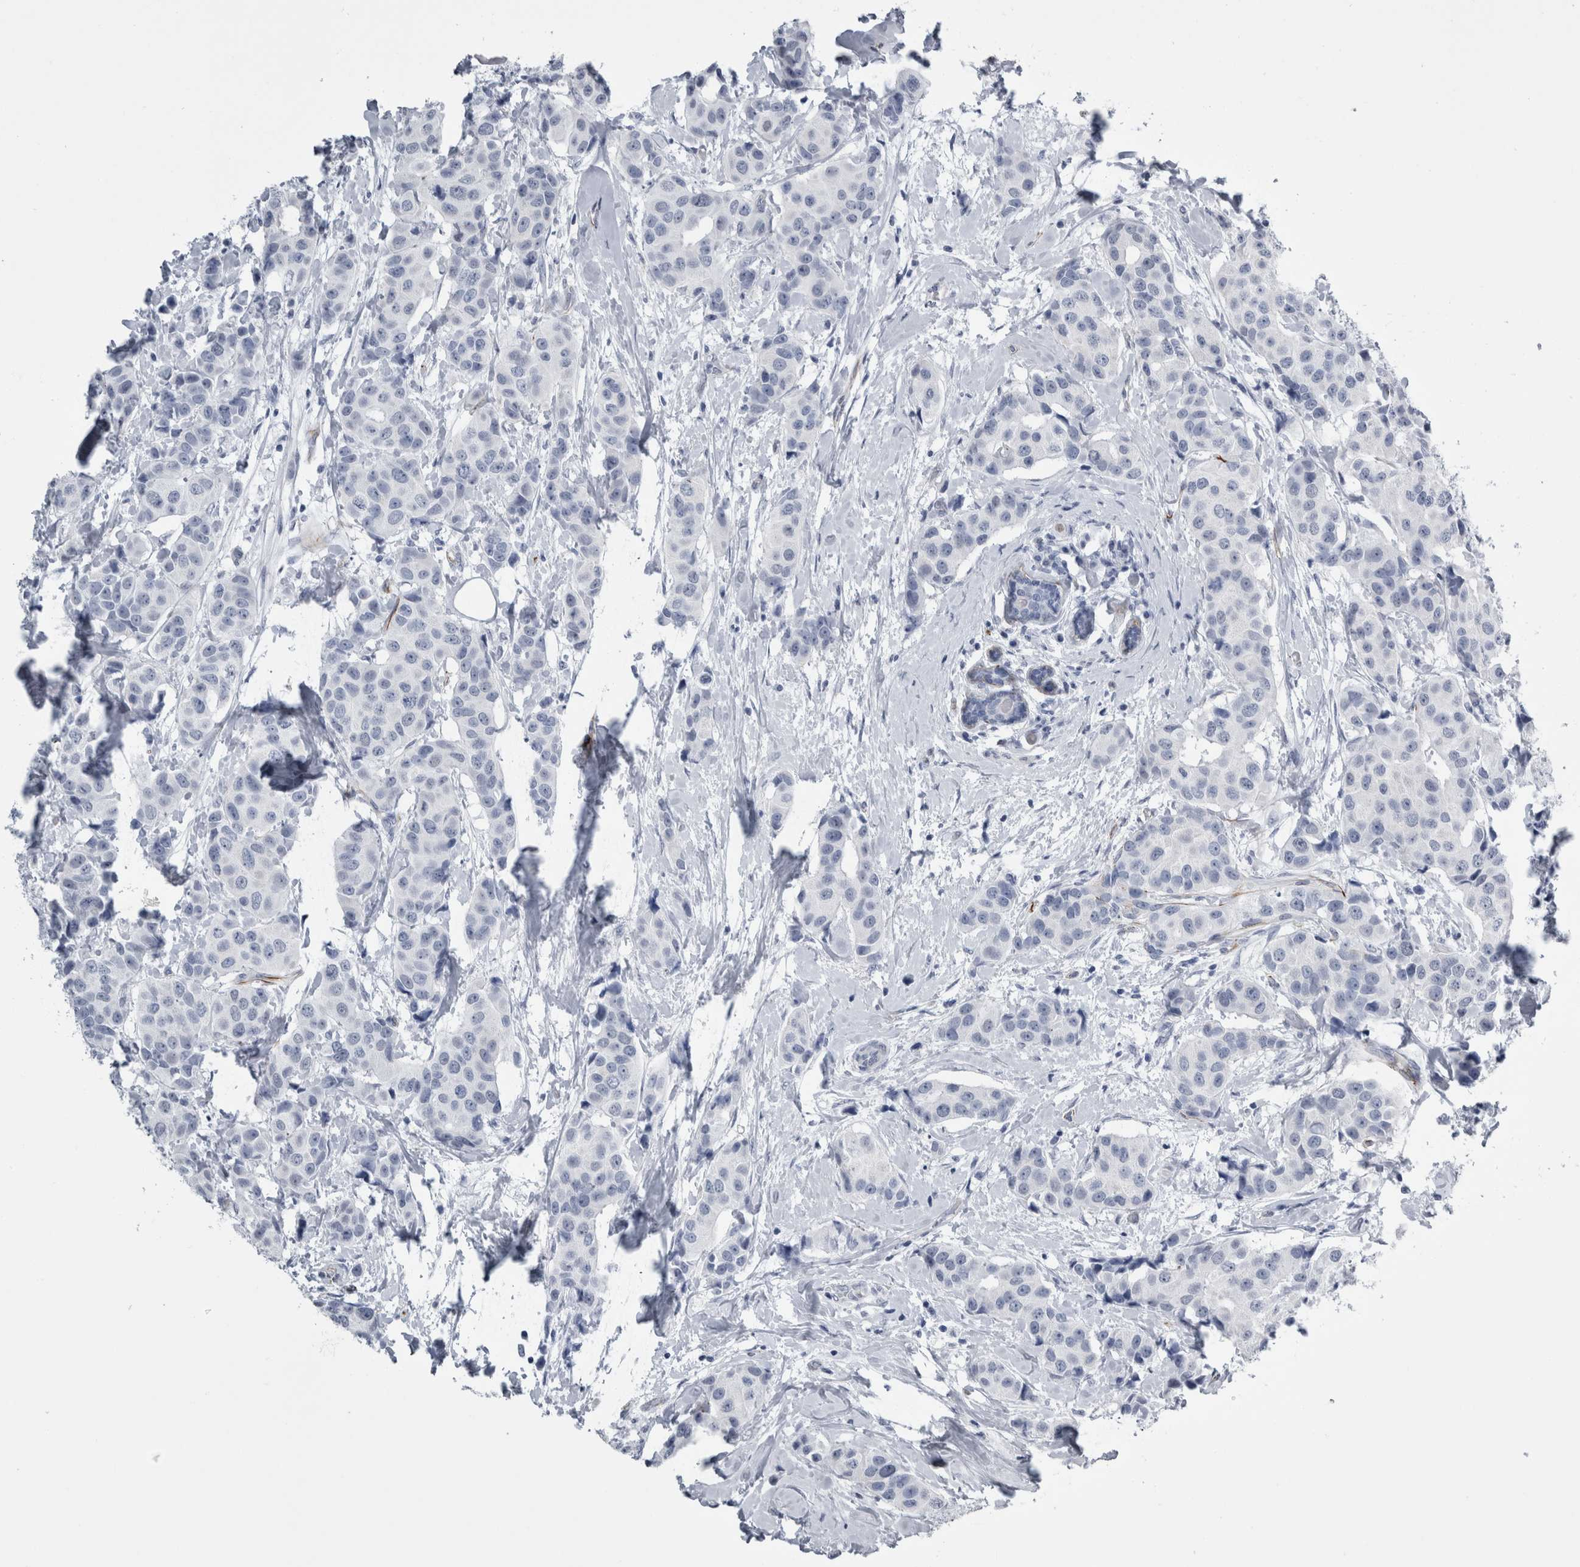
{"staining": {"intensity": "negative", "quantity": "none", "location": "none"}, "tissue": "breast cancer", "cell_type": "Tumor cells", "image_type": "cancer", "snomed": [{"axis": "morphology", "description": "Normal tissue, NOS"}, {"axis": "morphology", "description": "Duct carcinoma"}, {"axis": "topography", "description": "Breast"}], "caption": "Tumor cells show no significant protein staining in intraductal carcinoma (breast).", "gene": "VWDE", "patient": {"sex": "female", "age": 39}}